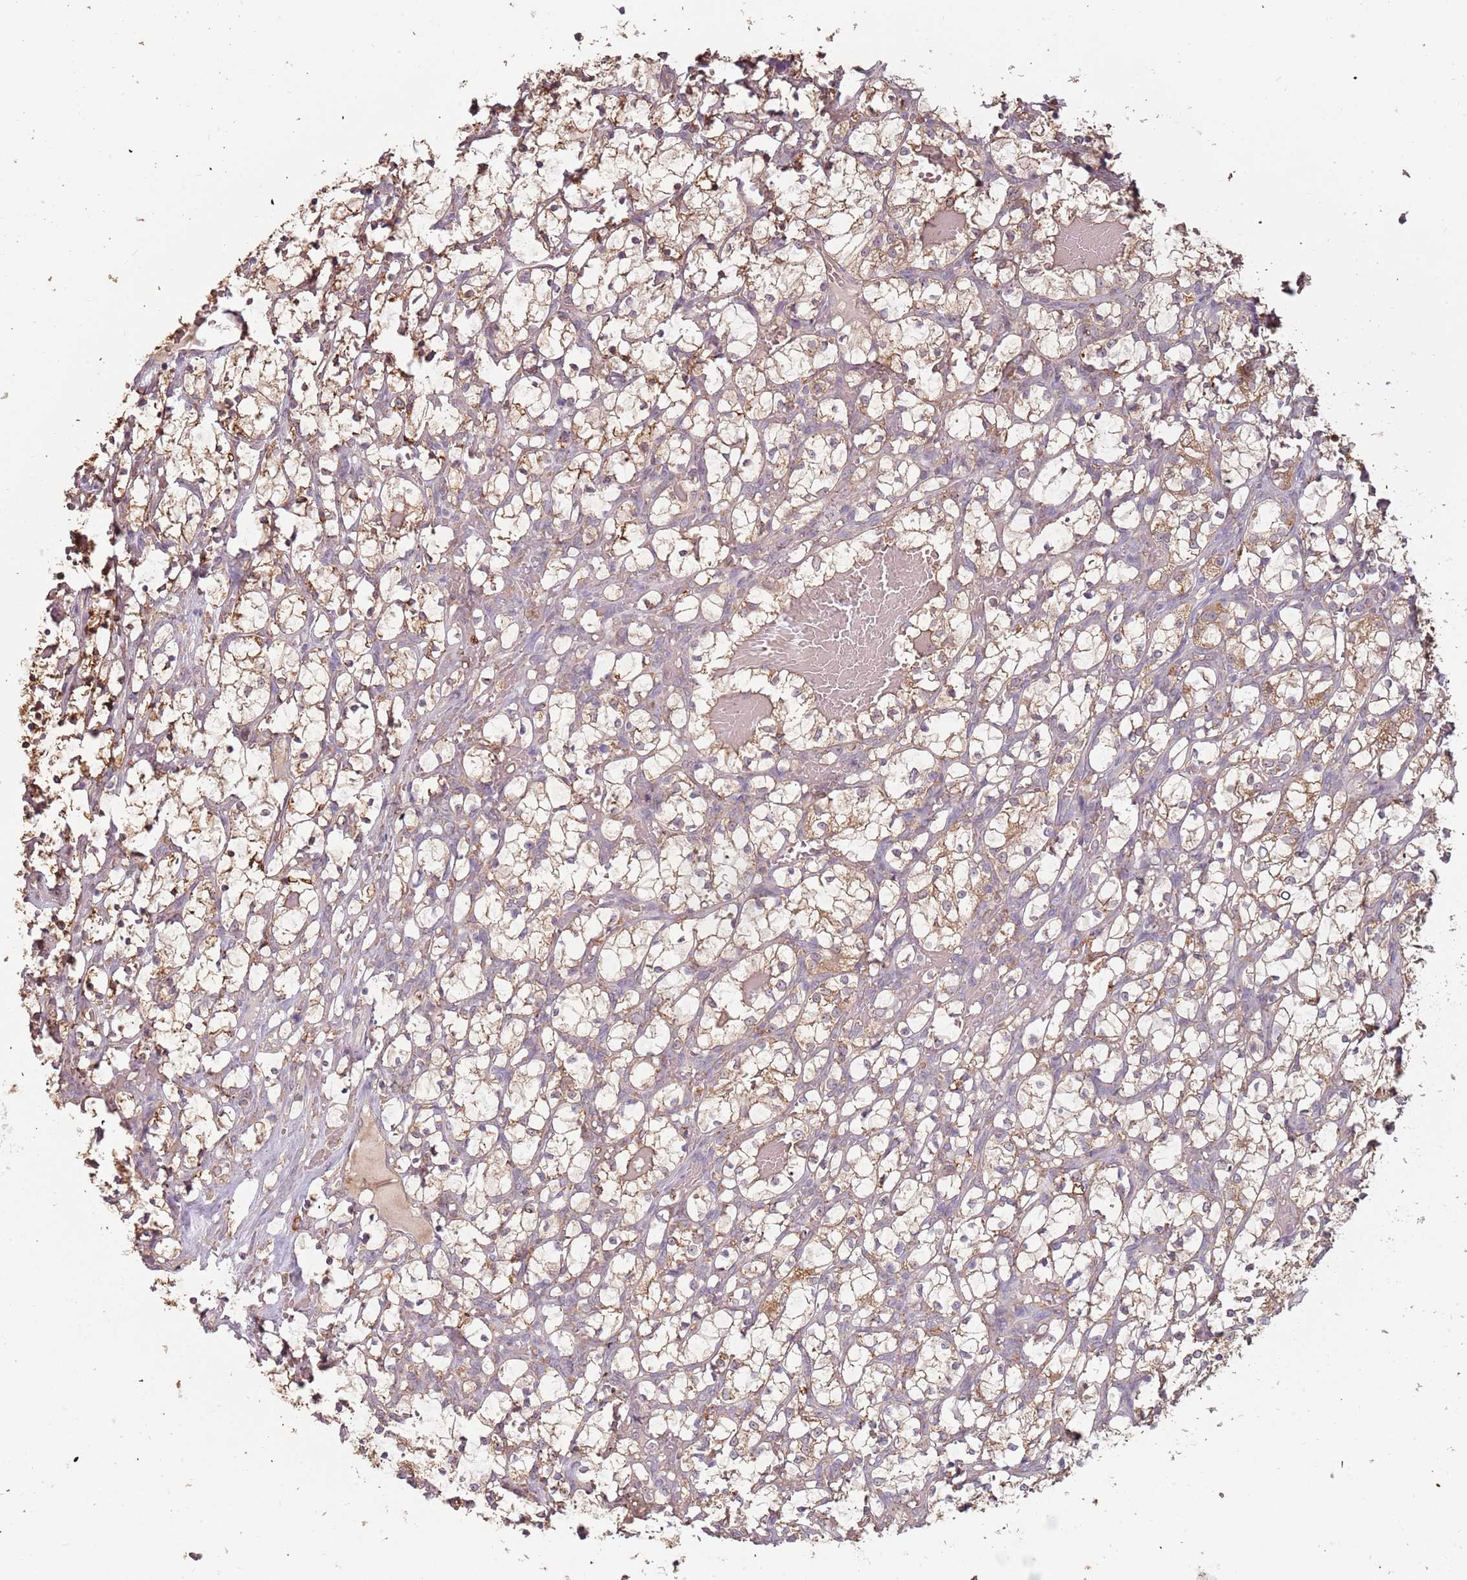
{"staining": {"intensity": "weak", "quantity": "25%-75%", "location": "cytoplasmic/membranous"}, "tissue": "renal cancer", "cell_type": "Tumor cells", "image_type": "cancer", "snomed": [{"axis": "morphology", "description": "Adenocarcinoma, NOS"}, {"axis": "topography", "description": "Kidney"}], "caption": "Renal cancer tissue displays weak cytoplasmic/membranous expression in approximately 25%-75% of tumor cells", "gene": "ATOSB", "patient": {"sex": "female", "age": 69}}